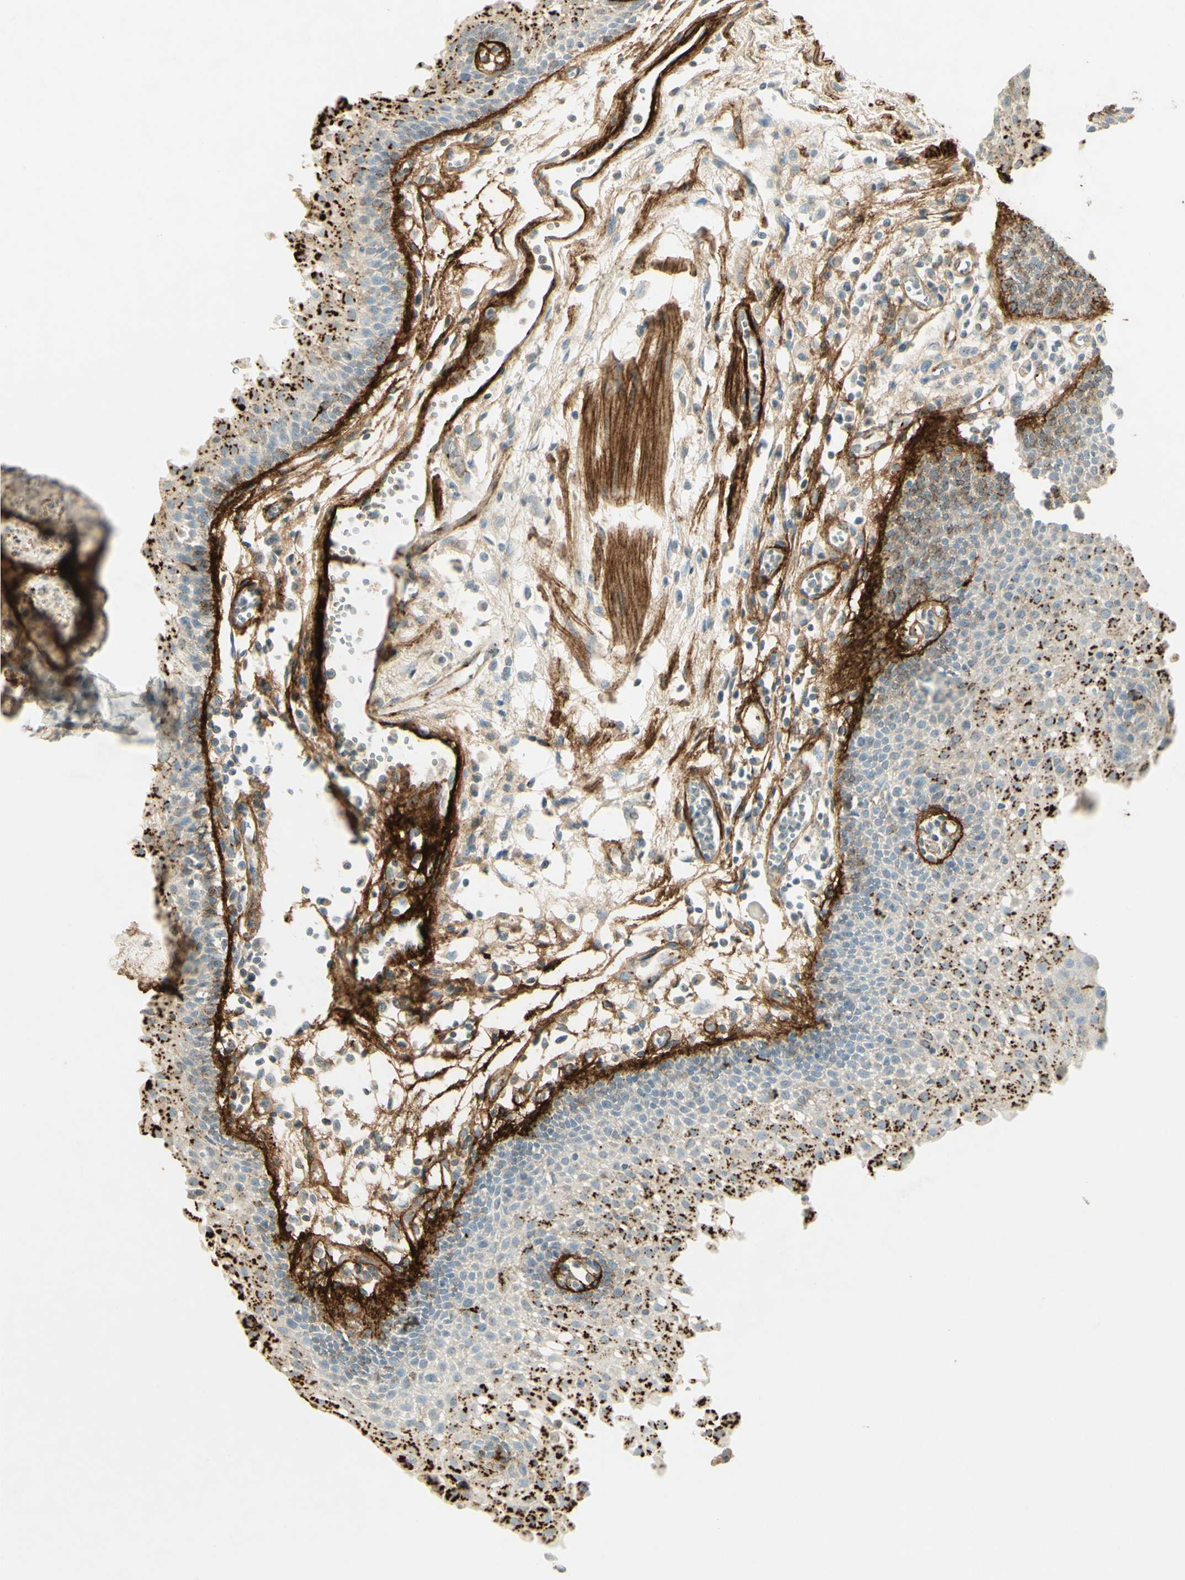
{"staining": {"intensity": "strong", "quantity": "25%-75%", "location": "cytoplasmic/membranous"}, "tissue": "urothelial cancer", "cell_type": "Tumor cells", "image_type": "cancer", "snomed": [{"axis": "morphology", "description": "Urothelial carcinoma, High grade"}, {"axis": "topography", "description": "Urinary bladder"}], "caption": "A brown stain shows strong cytoplasmic/membranous expression of a protein in human urothelial cancer tumor cells.", "gene": "TNN", "patient": {"sex": "female", "age": 85}}